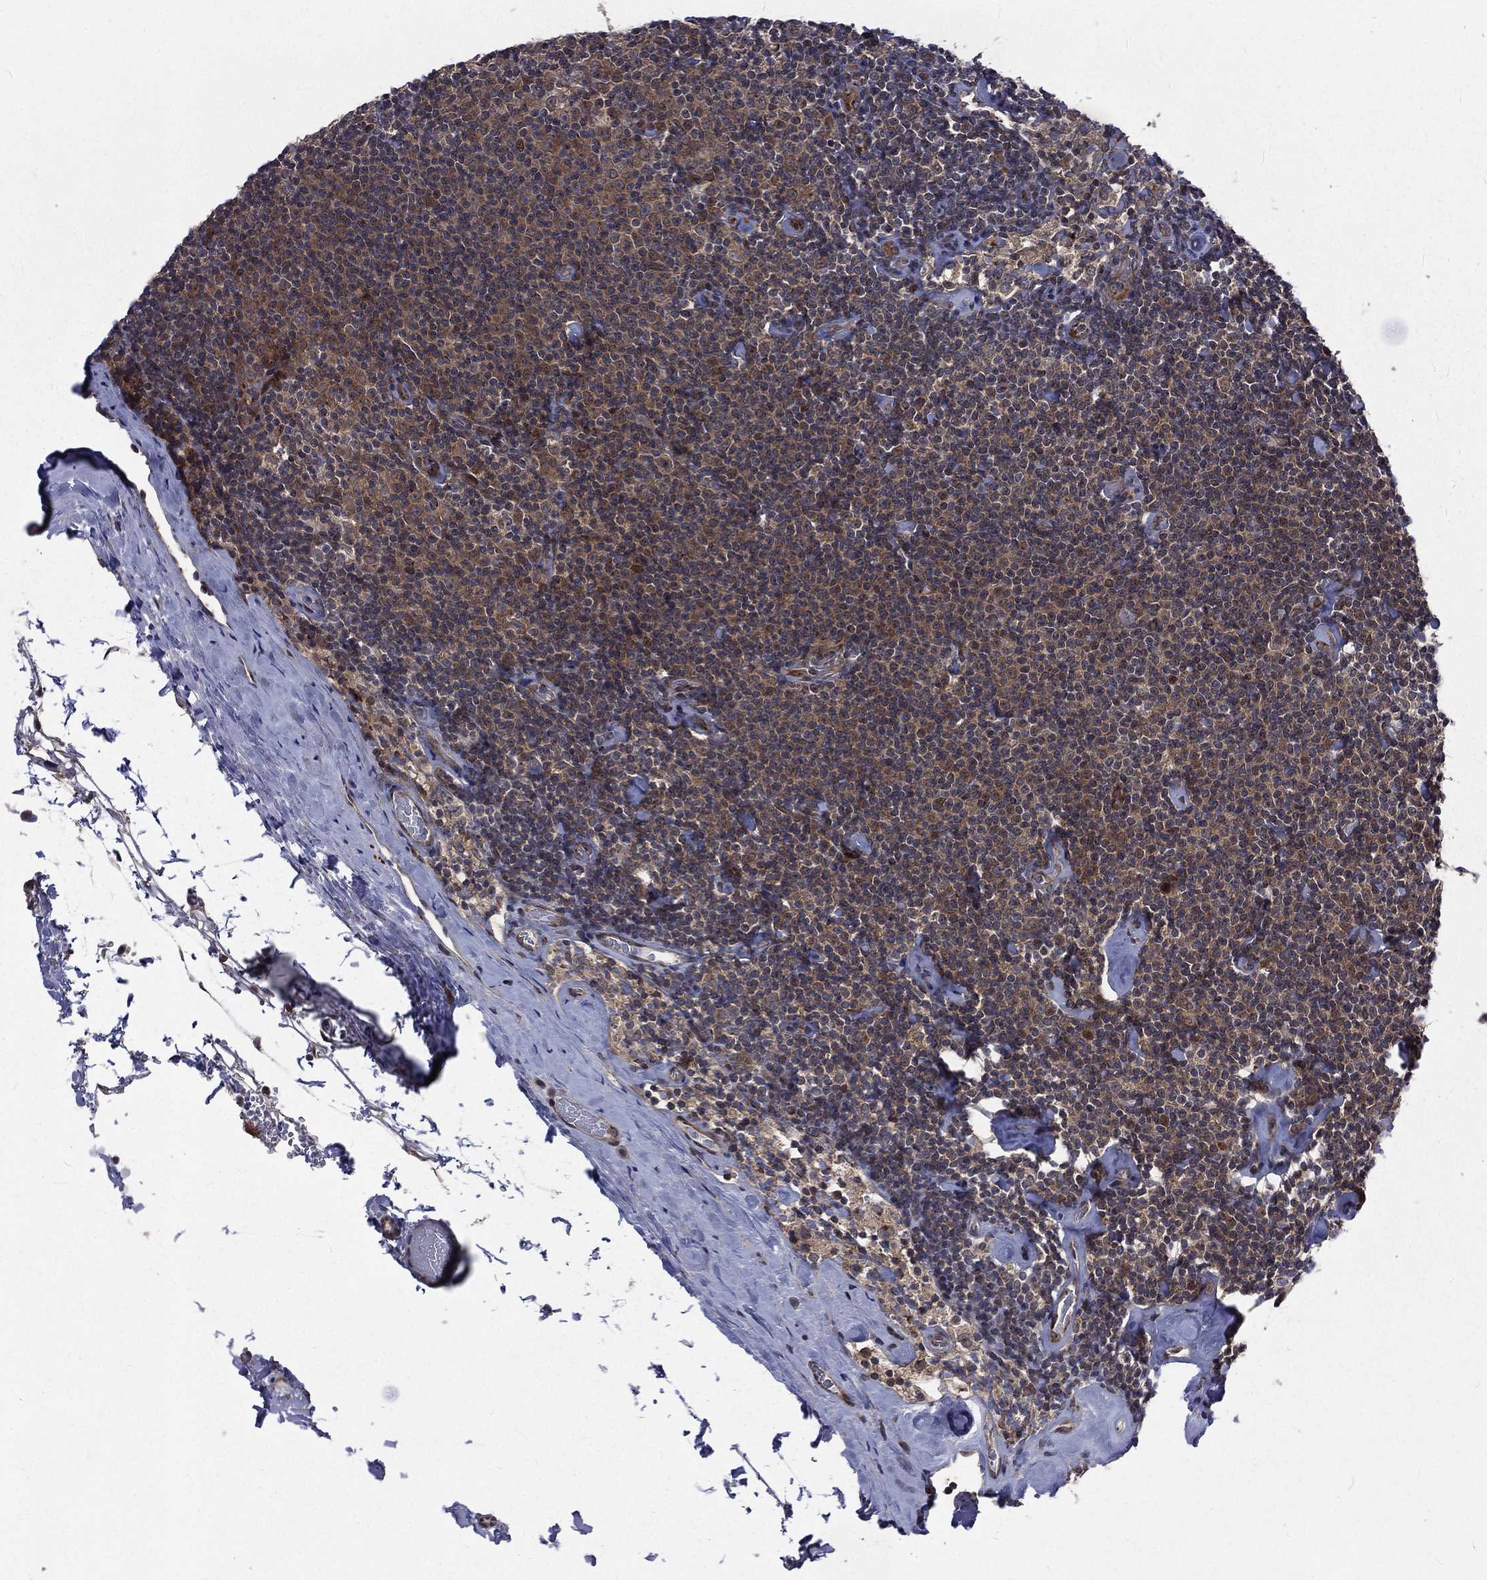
{"staining": {"intensity": "weak", "quantity": ">75%", "location": "cytoplasmic/membranous"}, "tissue": "lymphoma", "cell_type": "Tumor cells", "image_type": "cancer", "snomed": [{"axis": "morphology", "description": "Malignant lymphoma, non-Hodgkin's type, Low grade"}, {"axis": "topography", "description": "Lymph node"}], "caption": "This histopathology image shows immunohistochemistry (IHC) staining of low-grade malignant lymphoma, non-Hodgkin's type, with low weak cytoplasmic/membranous staining in approximately >75% of tumor cells.", "gene": "ARL3", "patient": {"sex": "male", "age": 81}}